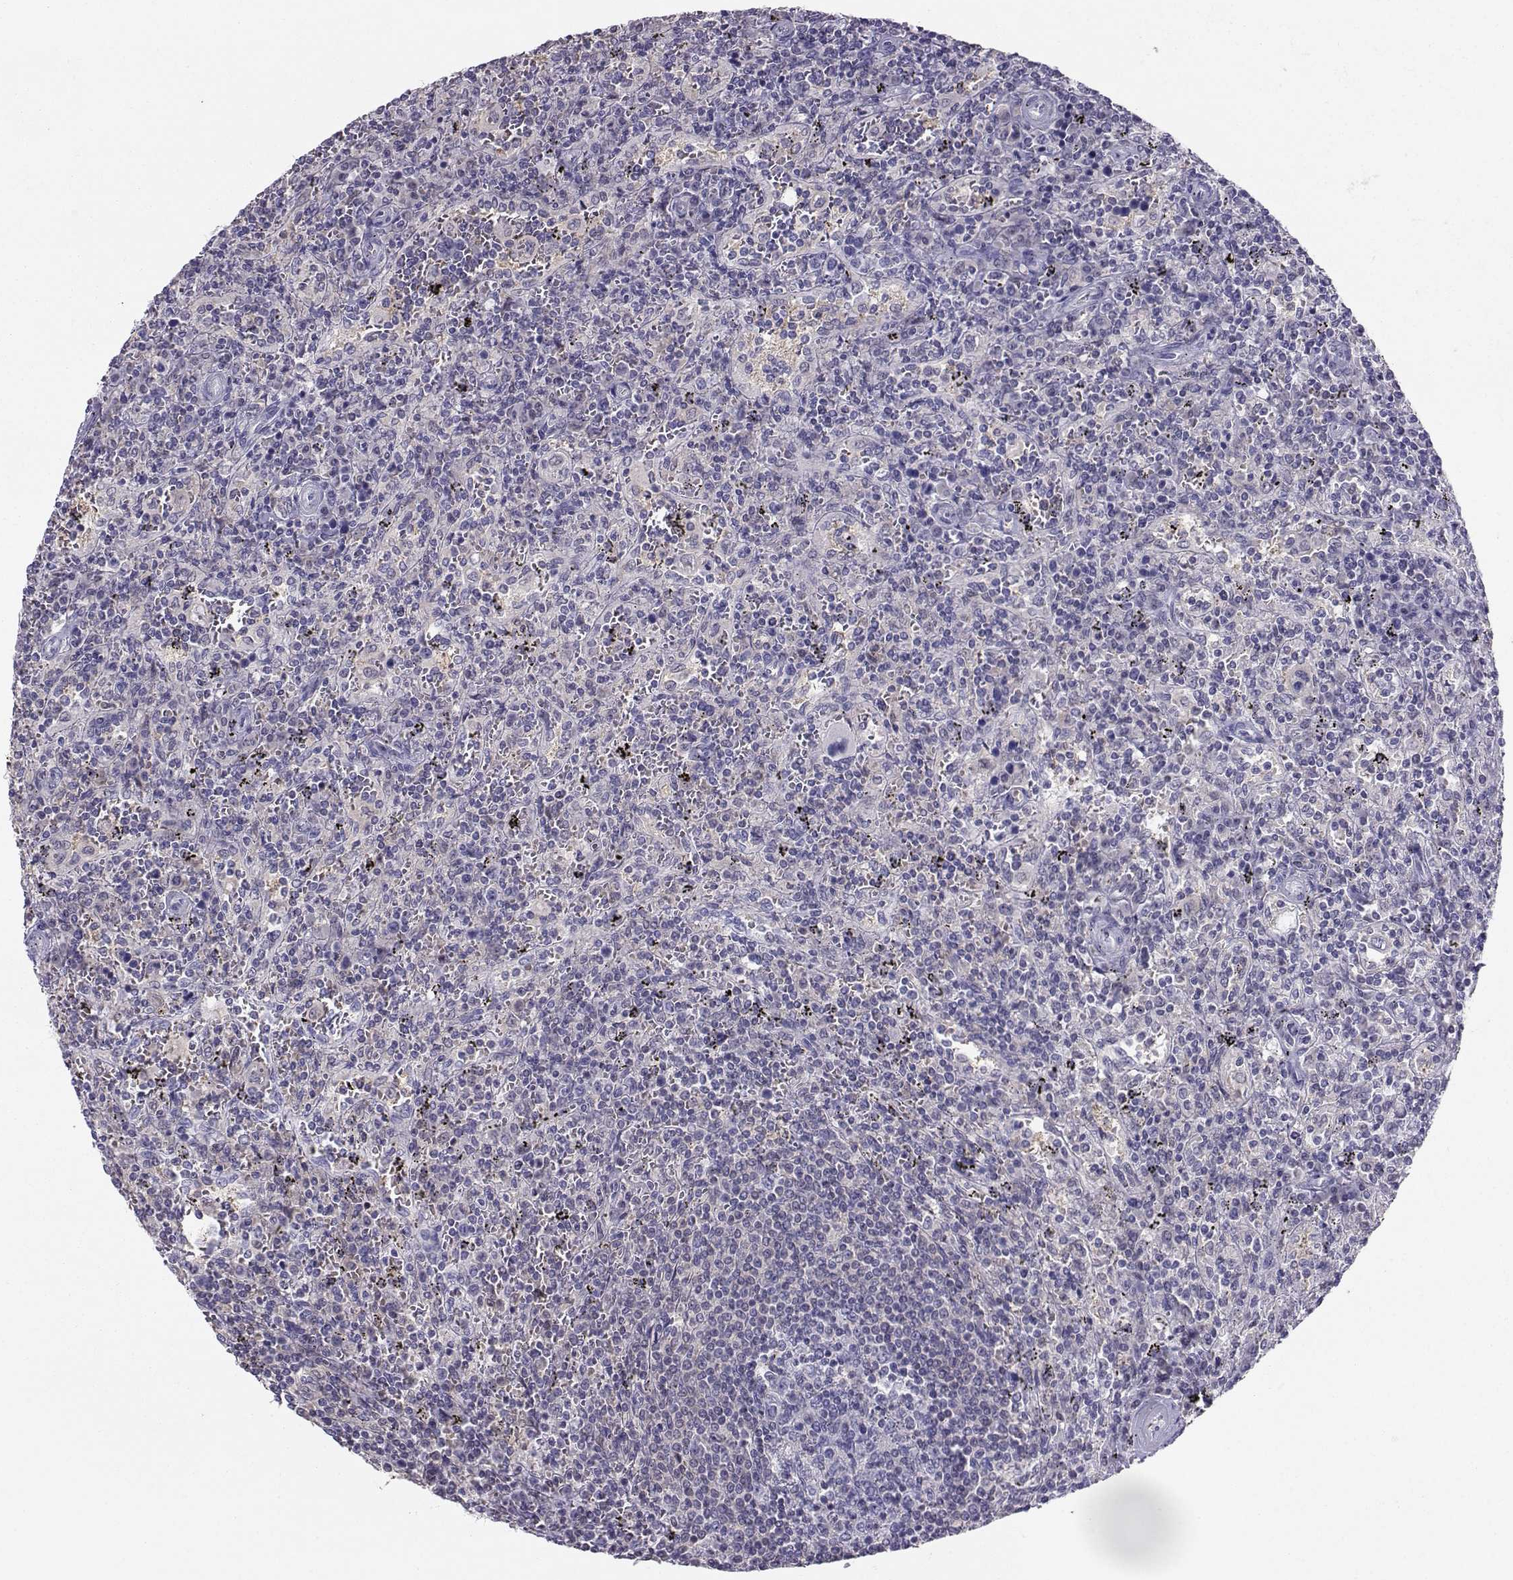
{"staining": {"intensity": "negative", "quantity": "none", "location": "none"}, "tissue": "lymphoma", "cell_type": "Tumor cells", "image_type": "cancer", "snomed": [{"axis": "morphology", "description": "Malignant lymphoma, non-Hodgkin's type, Low grade"}, {"axis": "topography", "description": "Spleen"}], "caption": "Human low-grade malignant lymphoma, non-Hodgkin's type stained for a protein using immunohistochemistry (IHC) demonstrates no positivity in tumor cells.", "gene": "PGK1", "patient": {"sex": "male", "age": 62}}